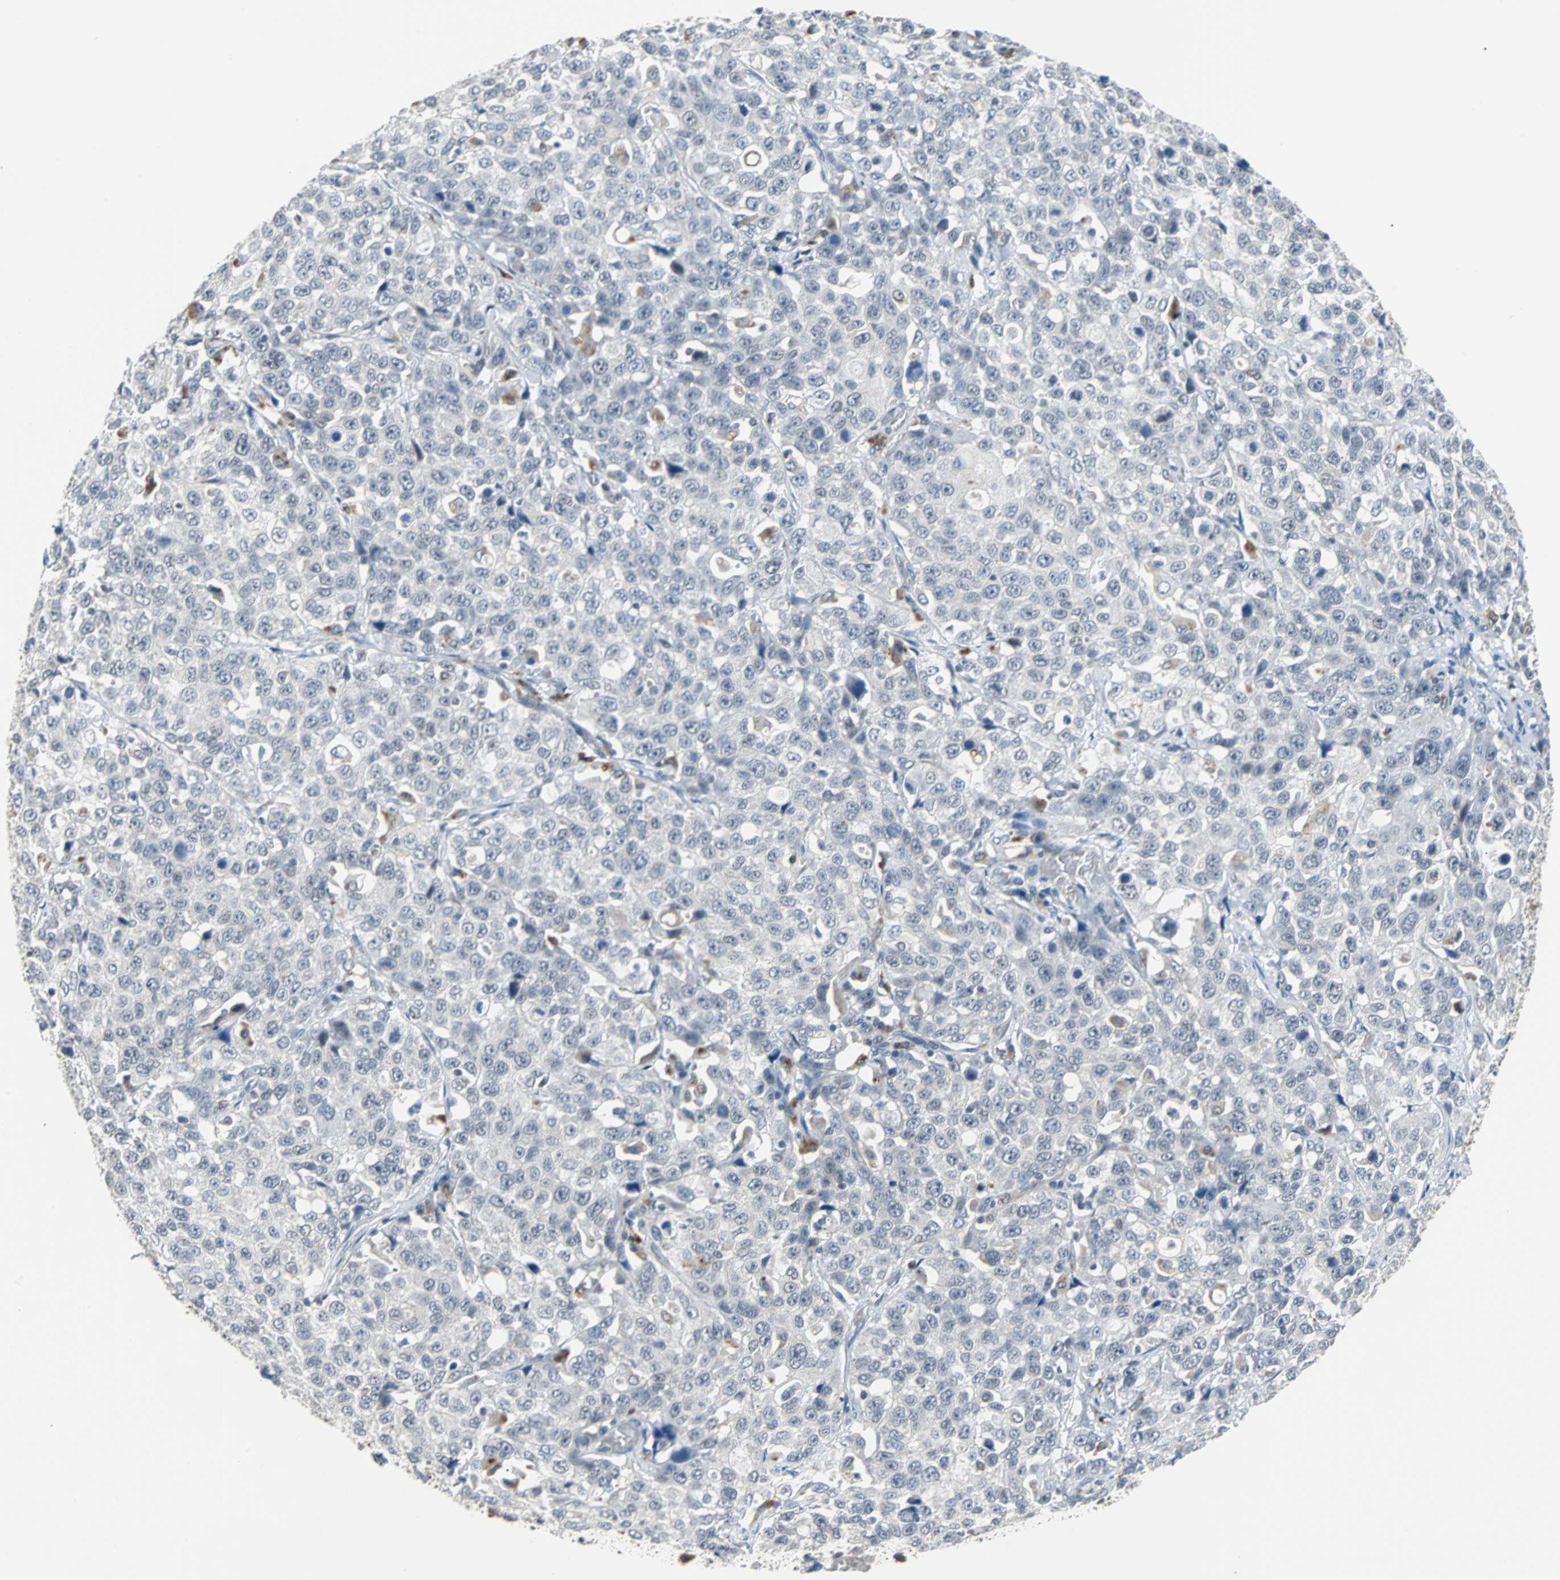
{"staining": {"intensity": "negative", "quantity": "none", "location": "none"}, "tissue": "stomach cancer", "cell_type": "Tumor cells", "image_type": "cancer", "snomed": [{"axis": "morphology", "description": "Normal tissue, NOS"}, {"axis": "morphology", "description": "Adenocarcinoma, NOS"}, {"axis": "topography", "description": "Stomach"}], "caption": "Tumor cells are negative for protein expression in human stomach cancer (adenocarcinoma). (DAB immunohistochemistry with hematoxylin counter stain).", "gene": "HLX", "patient": {"sex": "male", "age": 48}}